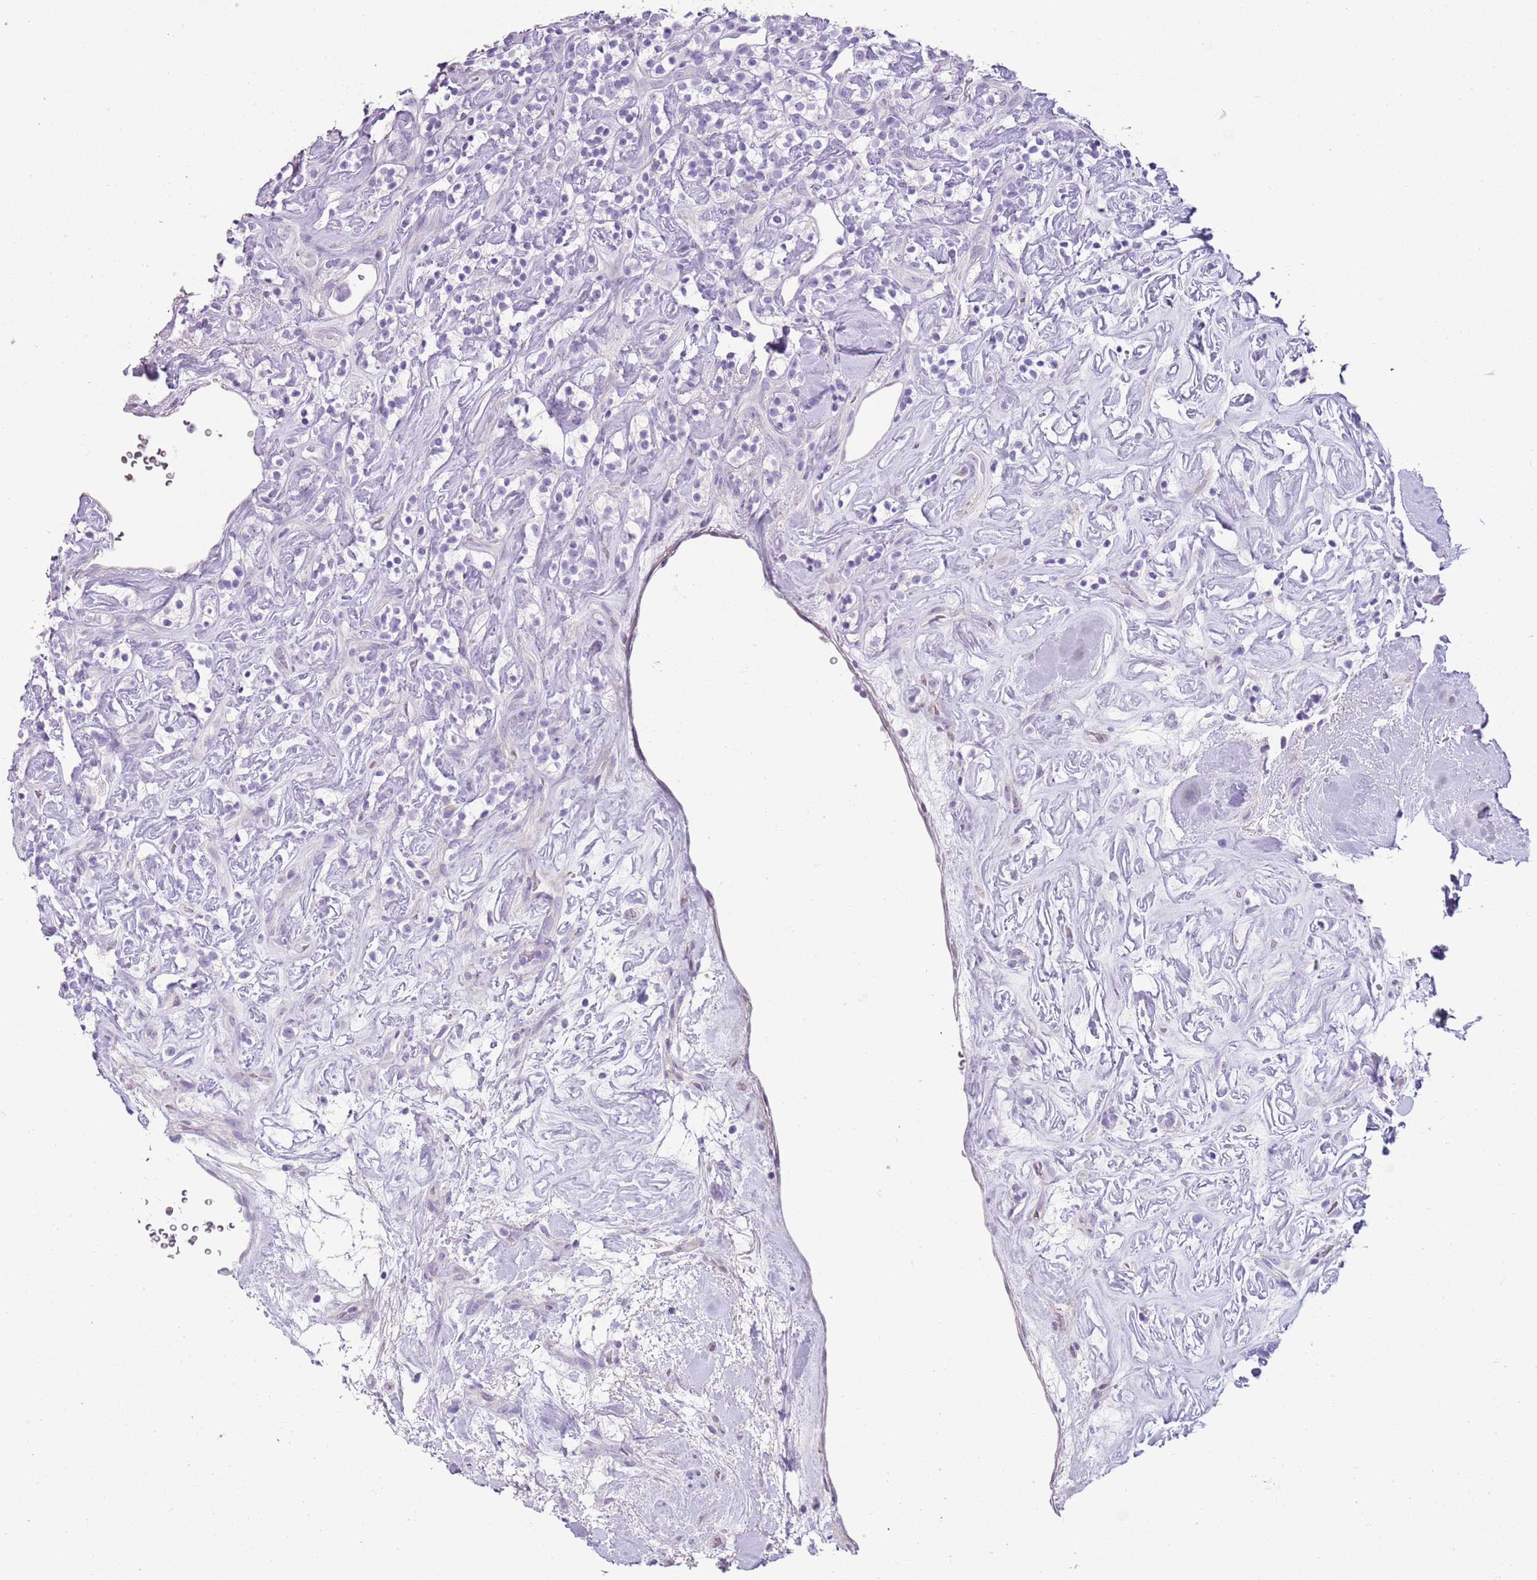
{"staining": {"intensity": "negative", "quantity": "none", "location": "none"}, "tissue": "renal cancer", "cell_type": "Tumor cells", "image_type": "cancer", "snomed": [{"axis": "morphology", "description": "Adenocarcinoma, NOS"}, {"axis": "topography", "description": "Kidney"}], "caption": "An immunohistochemistry image of renal cancer (adenocarcinoma) is shown. There is no staining in tumor cells of renal cancer (adenocarcinoma).", "gene": "CD177", "patient": {"sex": "male", "age": 77}}